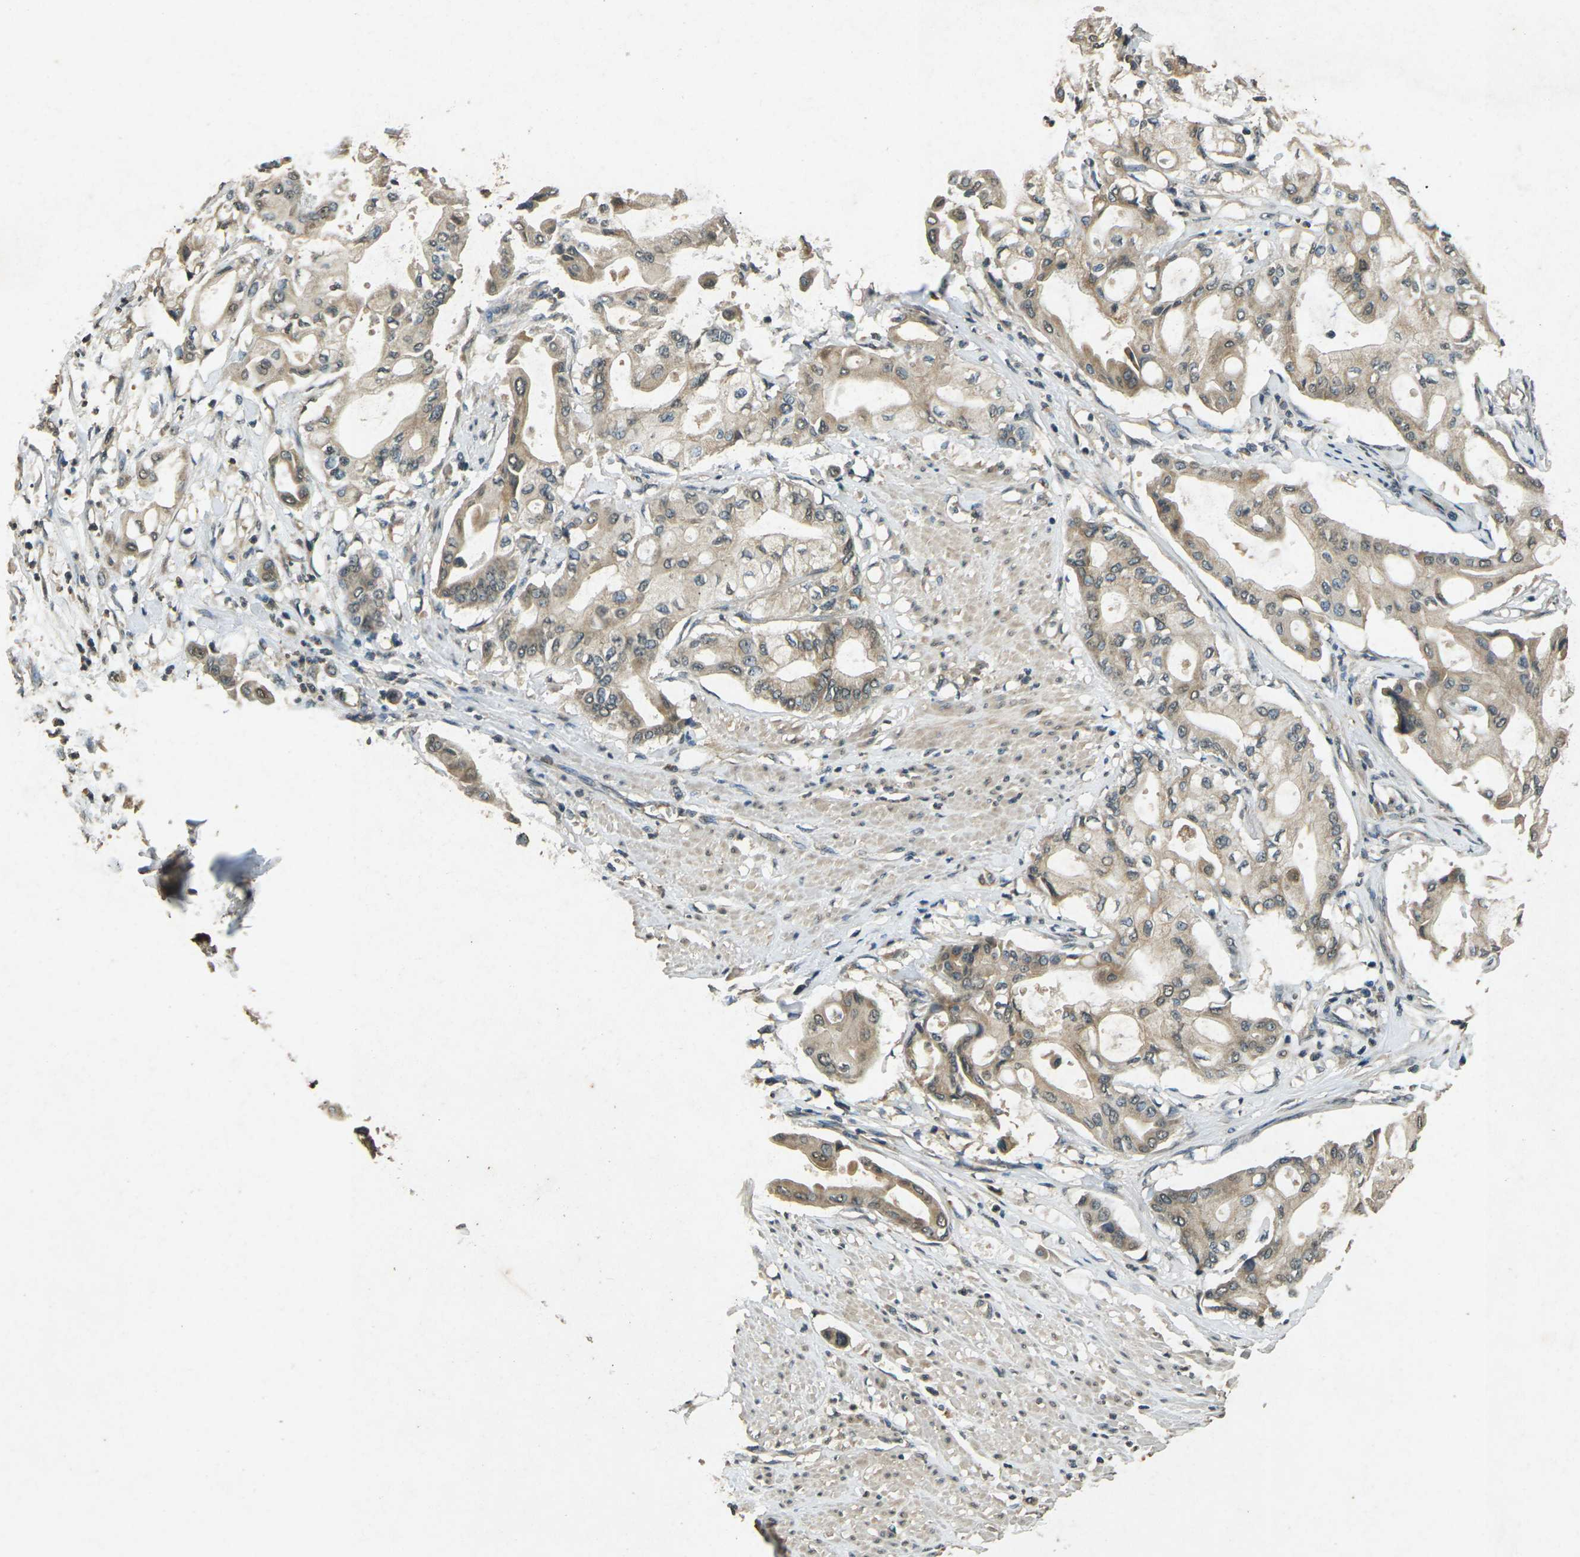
{"staining": {"intensity": "weak", "quantity": ">75%", "location": "cytoplasmic/membranous"}, "tissue": "pancreatic cancer", "cell_type": "Tumor cells", "image_type": "cancer", "snomed": [{"axis": "morphology", "description": "Adenocarcinoma, NOS"}, {"axis": "morphology", "description": "Adenocarcinoma, metastatic, NOS"}, {"axis": "topography", "description": "Lymph node"}, {"axis": "topography", "description": "Pancreas"}, {"axis": "topography", "description": "Duodenum"}], "caption": "DAB (3,3'-diaminobenzidine) immunohistochemical staining of human pancreatic cancer (metastatic adenocarcinoma) demonstrates weak cytoplasmic/membranous protein staining in about >75% of tumor cells. Immunohistochemistry (ihc) stains the protein of interest in brown and the nuclei are stained blue.", "gene": "PDE2A", "patient": {"sex": "female", "age": 64}}